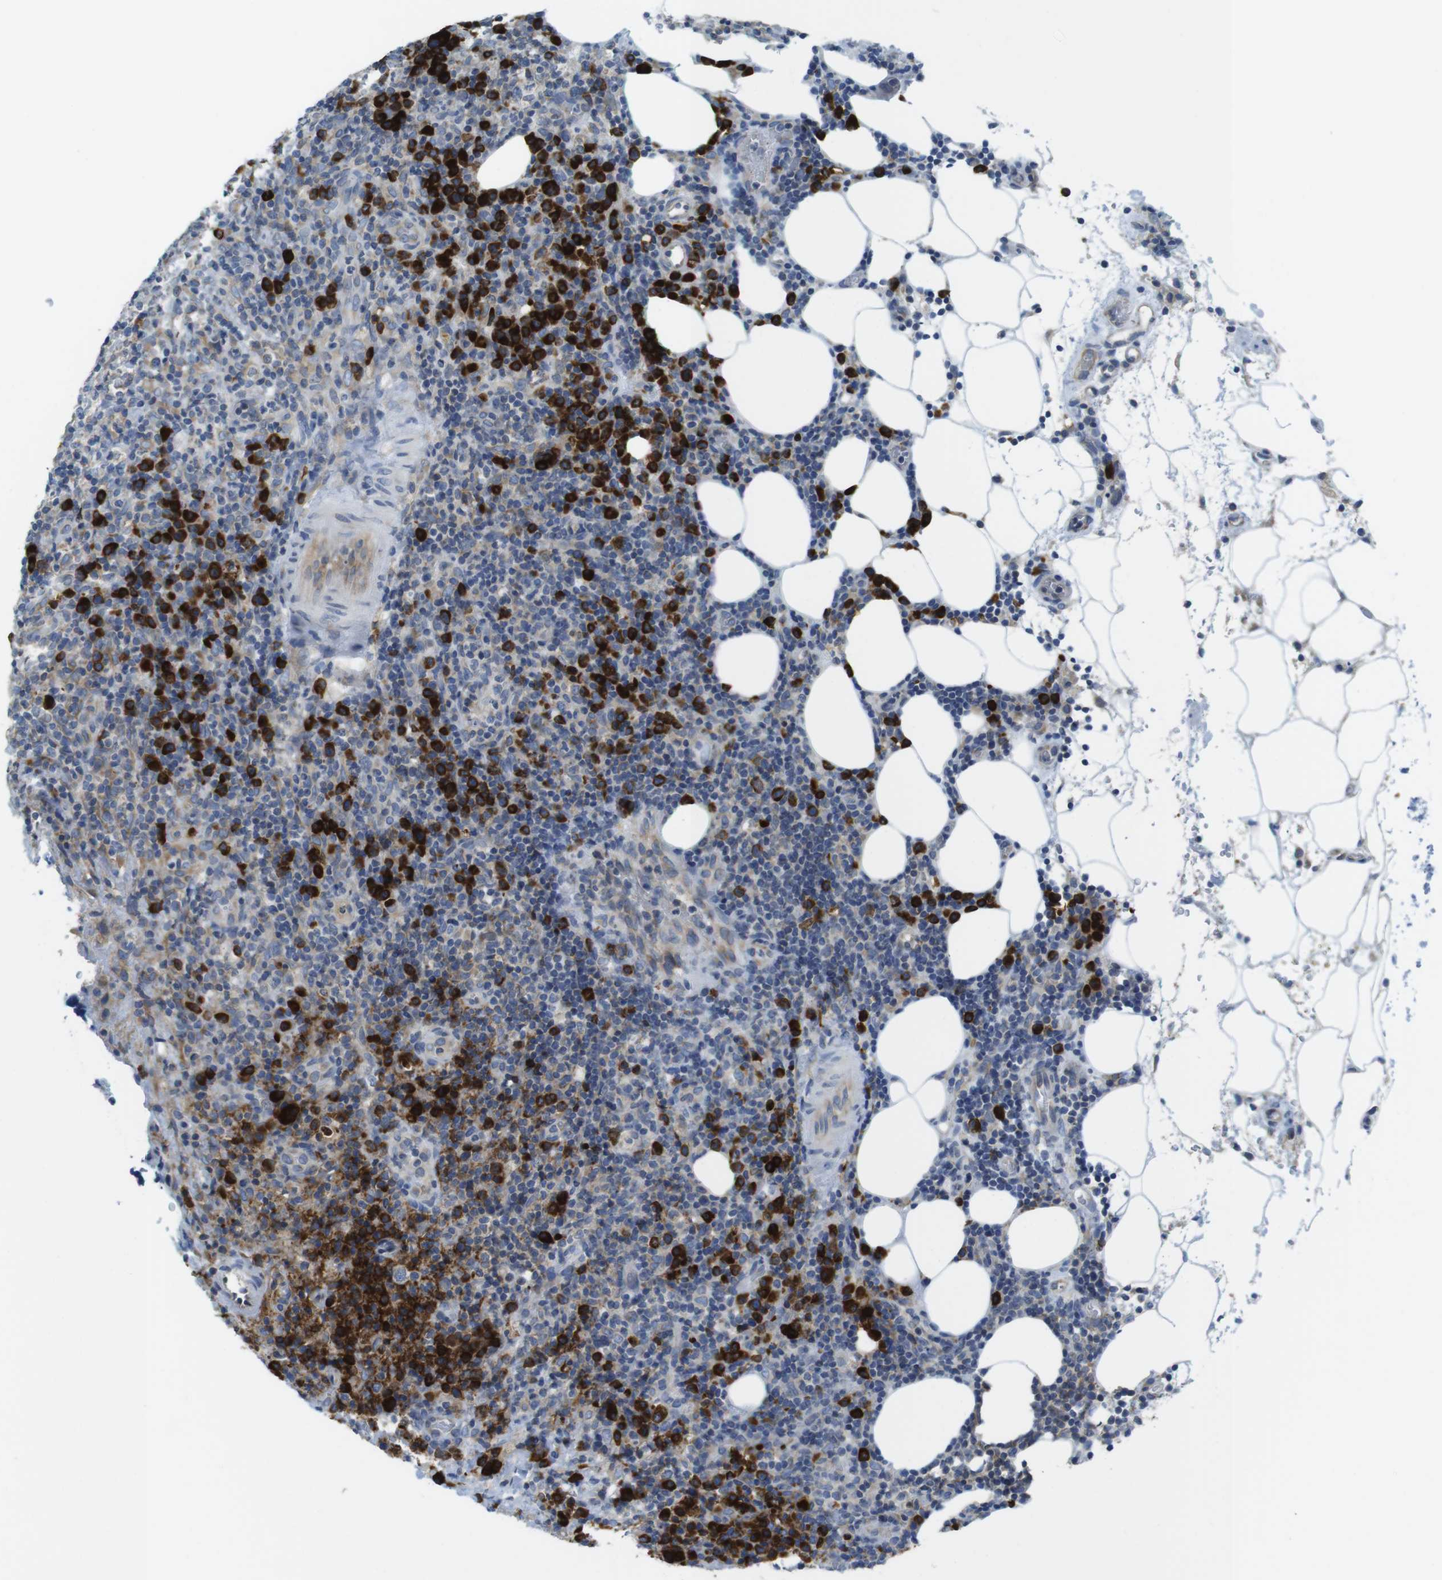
{"staining": {"intensity": "negative", "quantity": "none", "location": "none"}, "tissue": "lymphoma", "cell_type": "Tumor cells", "image_type": "cancer", "snomed": [{"axis": "morphology", "description": "Malignant lymphoma, non-Hodgkin's type, High grade"}, {"axis": "topography", "description": "Lymph node"}], "caption": "Immunohistochemistry micrograph of malignant lymphoma, non-Hodgkin's type (high-grade) stained for a protein (brown), which exhibits no staining in tumor cells.", "gene": "CLPTM1L", "patient": {"sex": "female", "age": 76}}